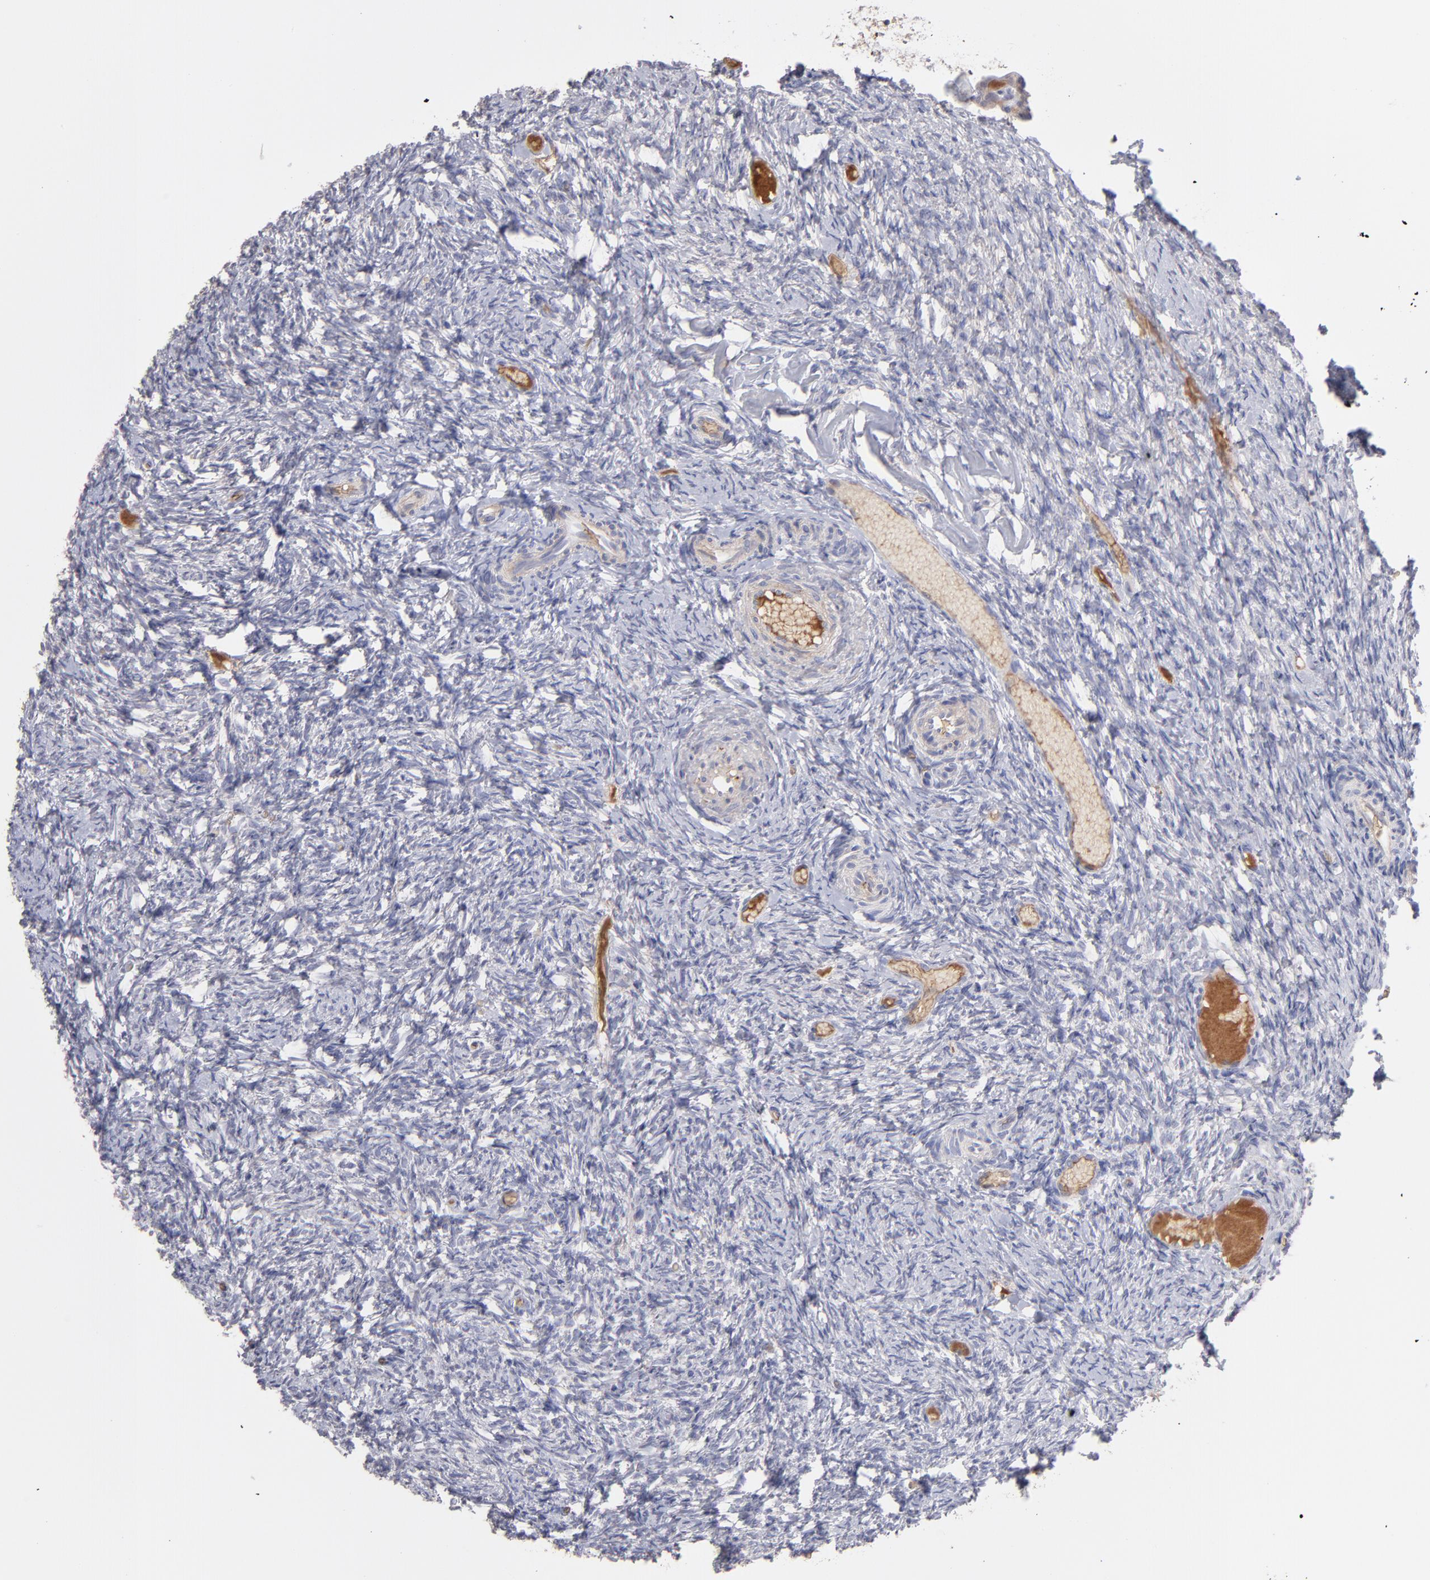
{"staining": {"intensity": "negative", "quantity": "none", "location": "none"}, "tissue": "ovary", "cell_type": "Ovarian stroma cells", "image_type": "normal", "snomed": [{"axis": "morphology", "description": "Normal tissue, NOS"}, {"axis": "topography", "description": "Ovary"}], "caption": "Protein analysis of benign ovary exhibits no significant expression in ovarian stroma cells. Brightfield microscopy of IHC stained with DAB (brown) and hematoxylin (blue), captured at high magnification.", "gene": "F13B", "patient": {"sex": "female", "age": 60}}